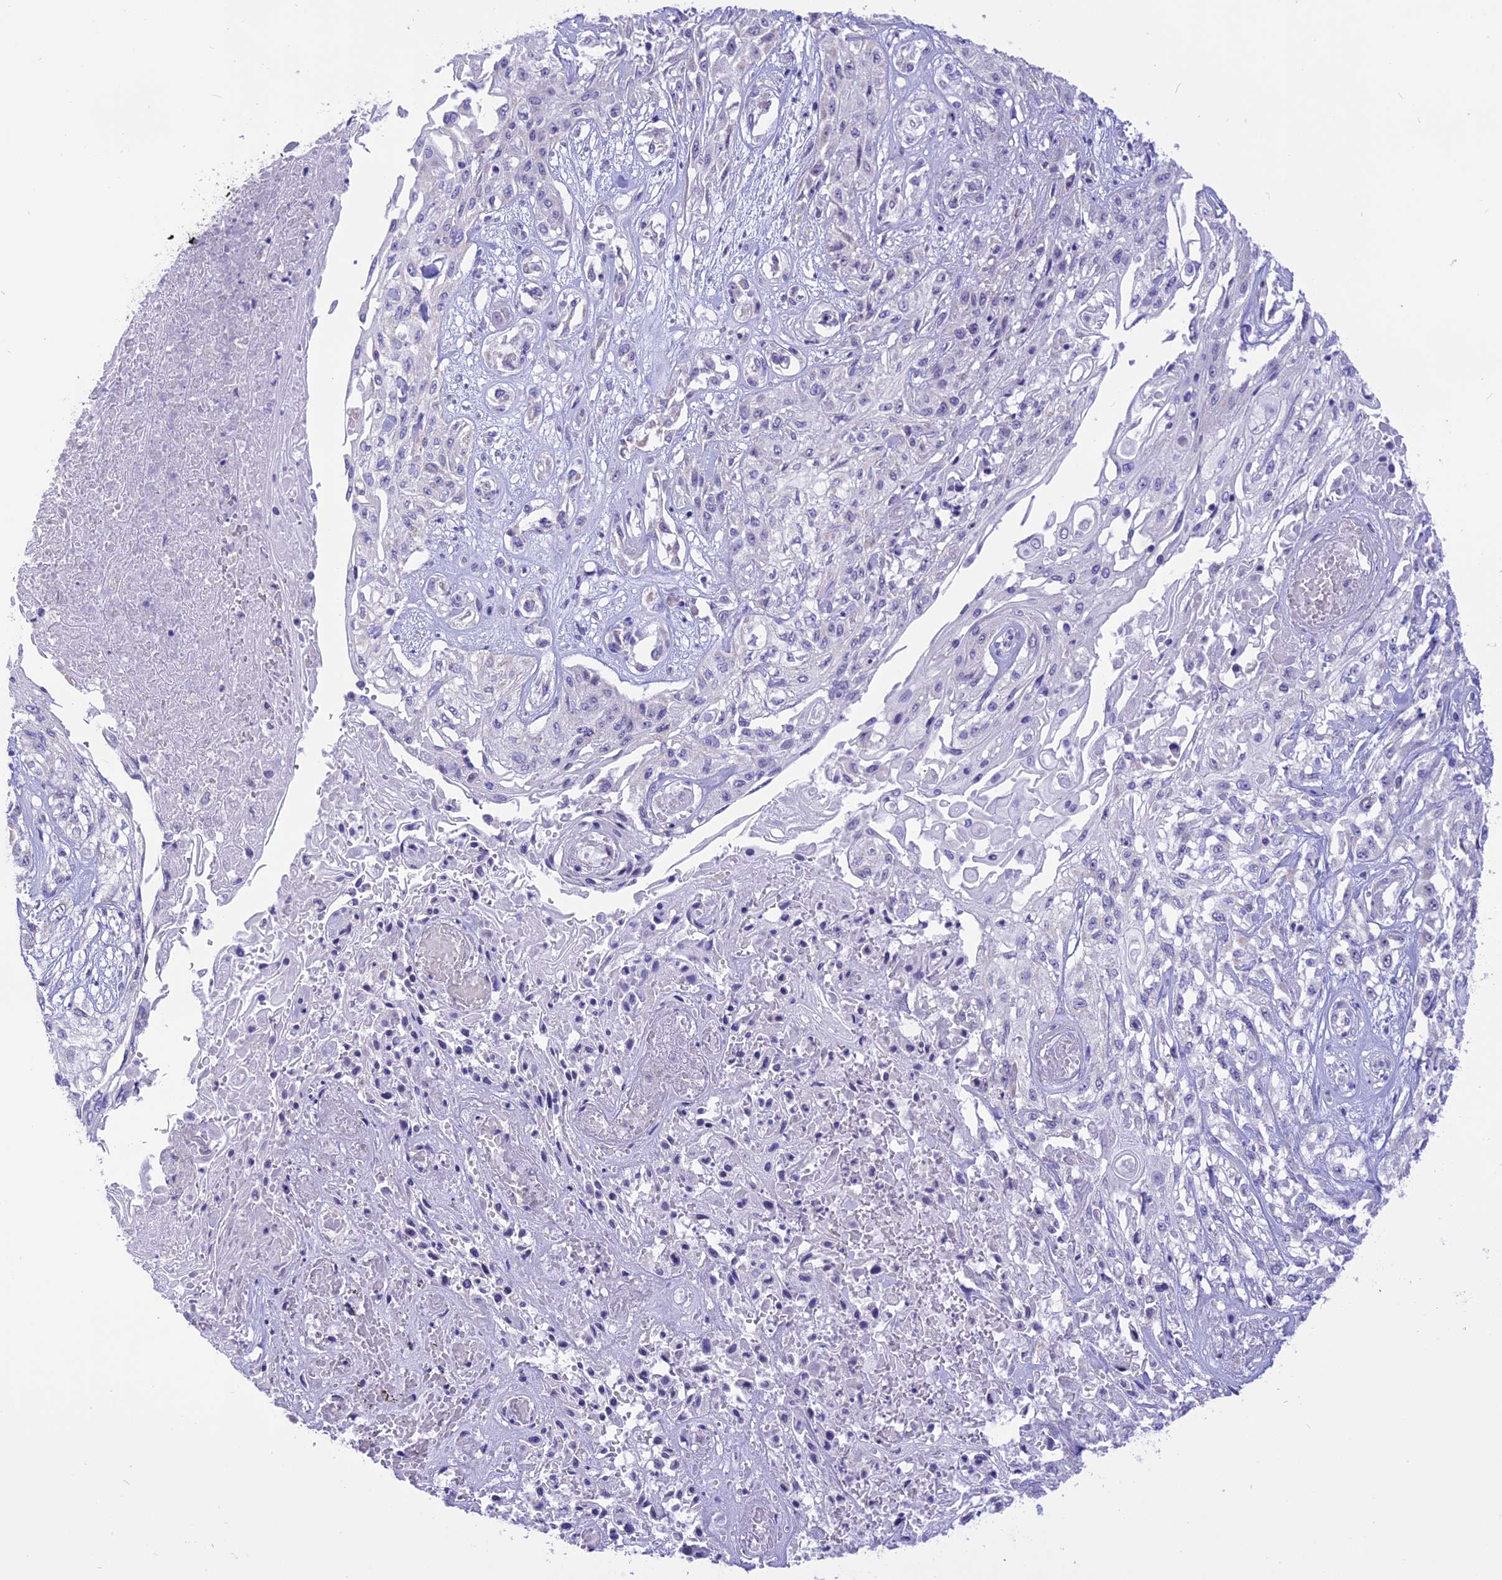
{"staining": {"intensity": "negative", "quantity": "none", "location": "none"}, "tissue": "skin cancer", "cell_type": "Tumor cells", "image_type": "cancer", "snomed": [{"axis": "morphology", "description": "Squamous cell carcinoma, NOS"}, {"axis": "morphology", "description": "Squamous cell carcinoma, metastatic, NOS"}, {"axis": "topography", "description": "Skin"}, {"axis": "topography", "description": "Lymph node"}], "caption": "A high-resolution photomicrograph shows immunohistochemistry staining of skin cancer, which demonstrates no significant positivity in tumor cells.", "gene": "CMSS1", "patient": {"sex": "male", "age": 75}}